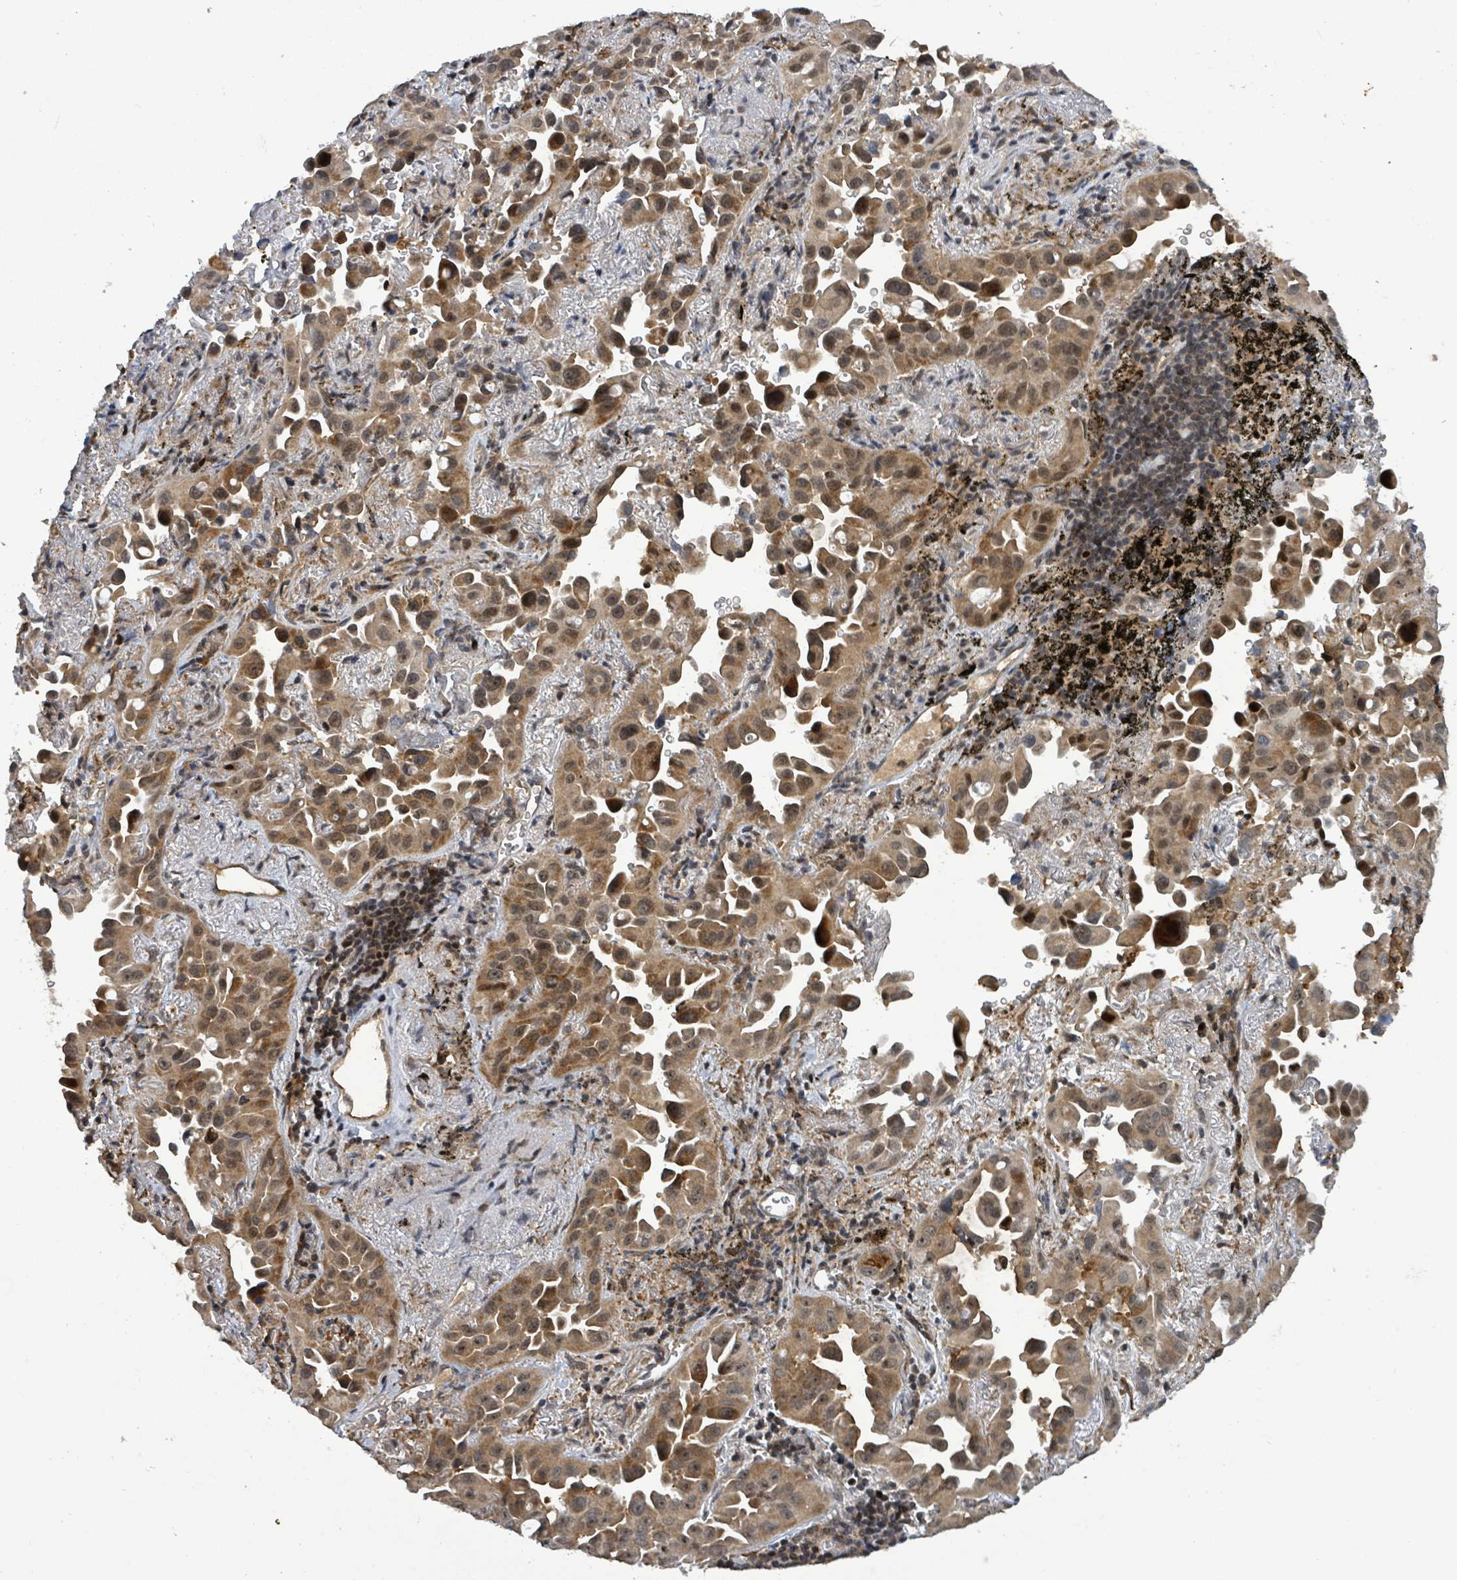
{"staining": {"intensity": "moderate", "quantity": ">75%", "location": "cytoplasmic/membranous"}, "tissue": "lung cancer", "cell_type": "Tumor cells", "image_type": "cancer", "snomed": [{"axis": "morphology", "description": "Adenocarcinoma, NOS"}, {"axis": "topography", "description": "Lung"}], "caption": "Protein expression analysis of human lung cancer reveals moderate cytoplasmic/membranous positivity in approximately >75% of tumor cells. Nuclei are stained in blue.", "gene": "FBXO6", "patient": {"sex": "male", "age": 68}}